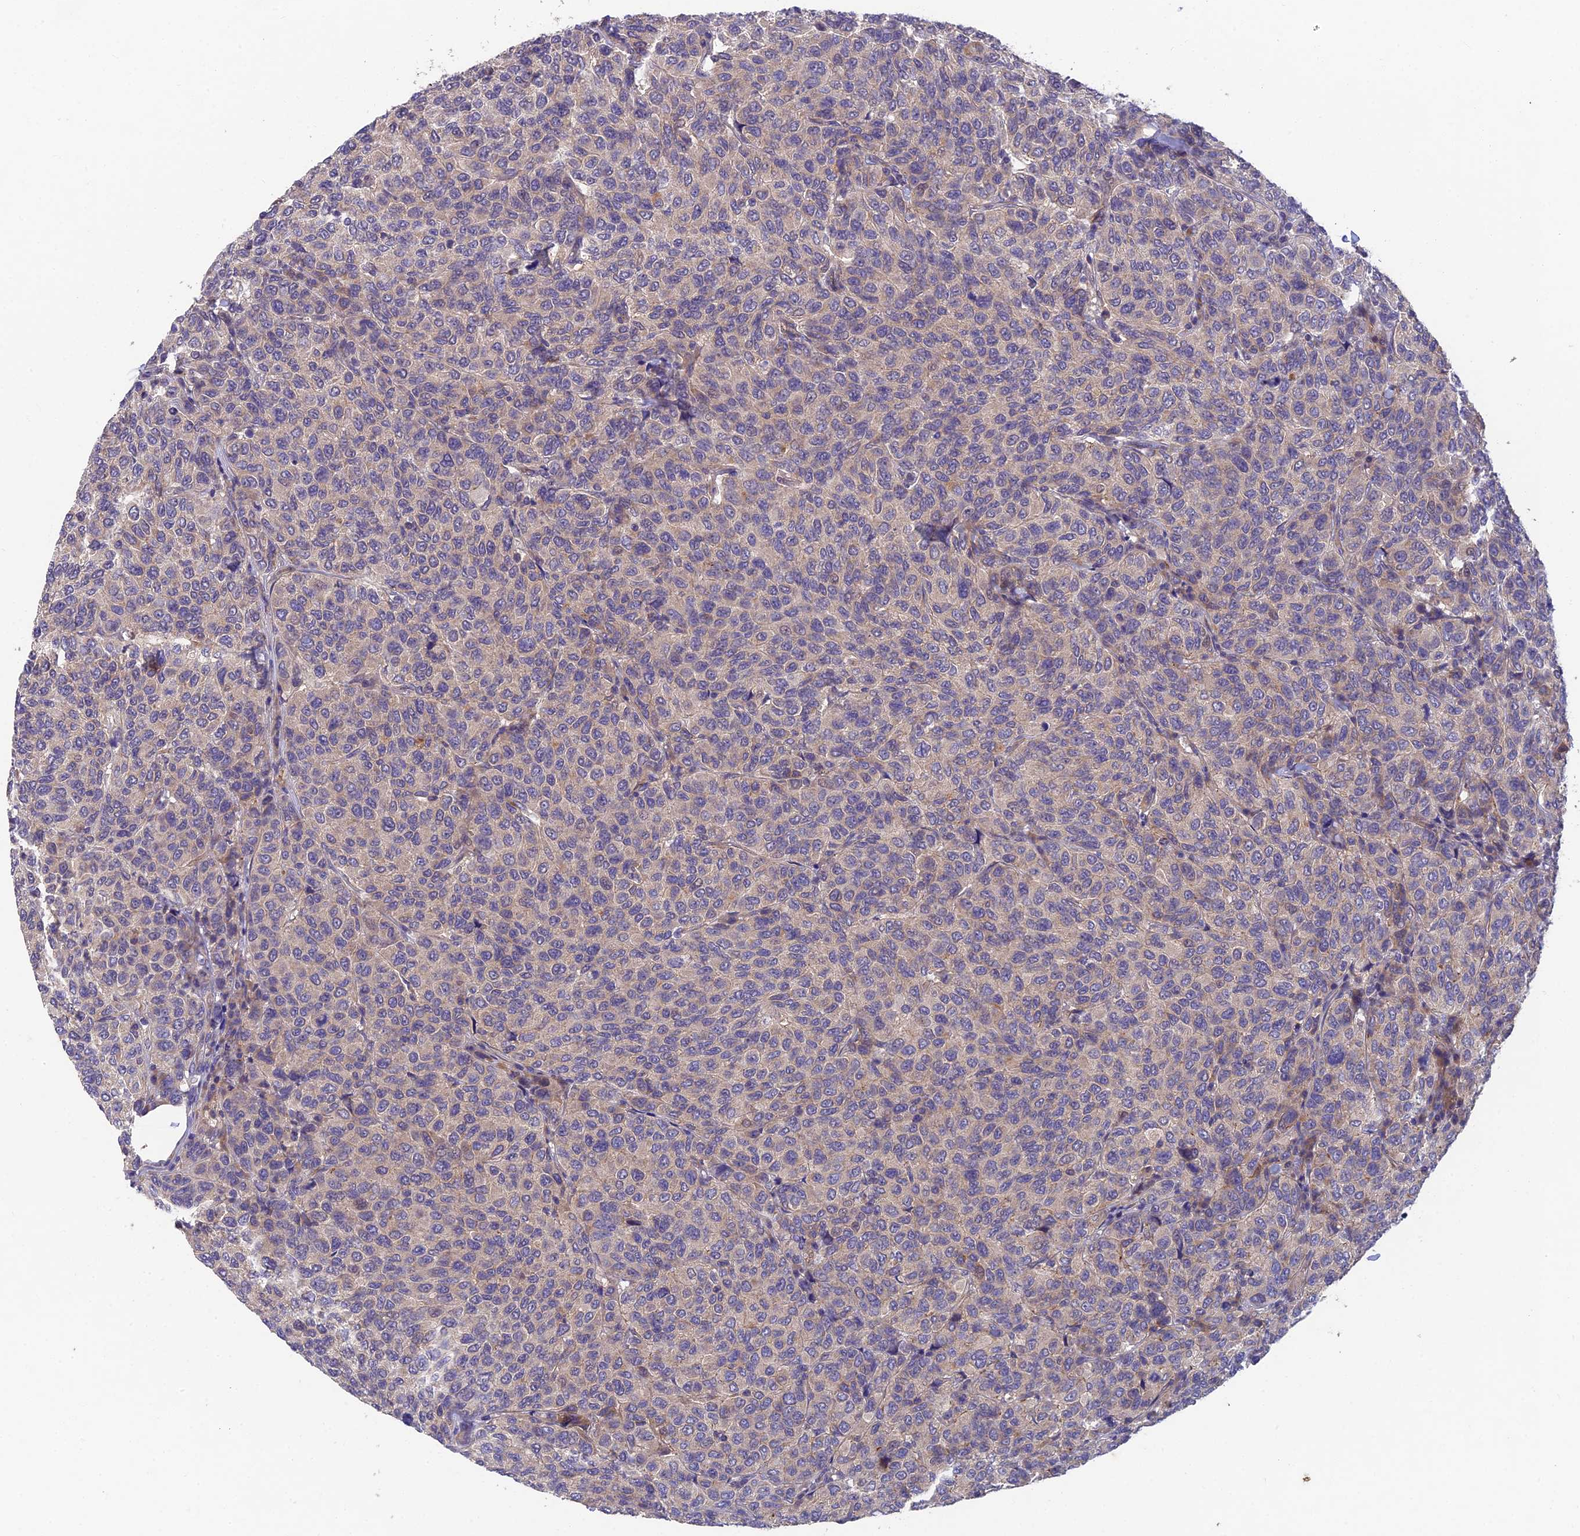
{"staining": {"intensity": "negative", "quantity": "none", "location": "none"}, "tissue": "breast cancer", "cell_type": "Tumor cells", "image_type": "cancer", "snomed": [{"axis": "morphology", "description": "Duct carcinoma"}, {"axis": "topography", "description": "Breast"}], "caption": "Breast cancer (infiltrating ductal carcinoma) stained for a protein using IHC reveals no positivity tumor cells.", "gene": "ADAMTS13", "patient": {"sex": "female", "age": 55}}